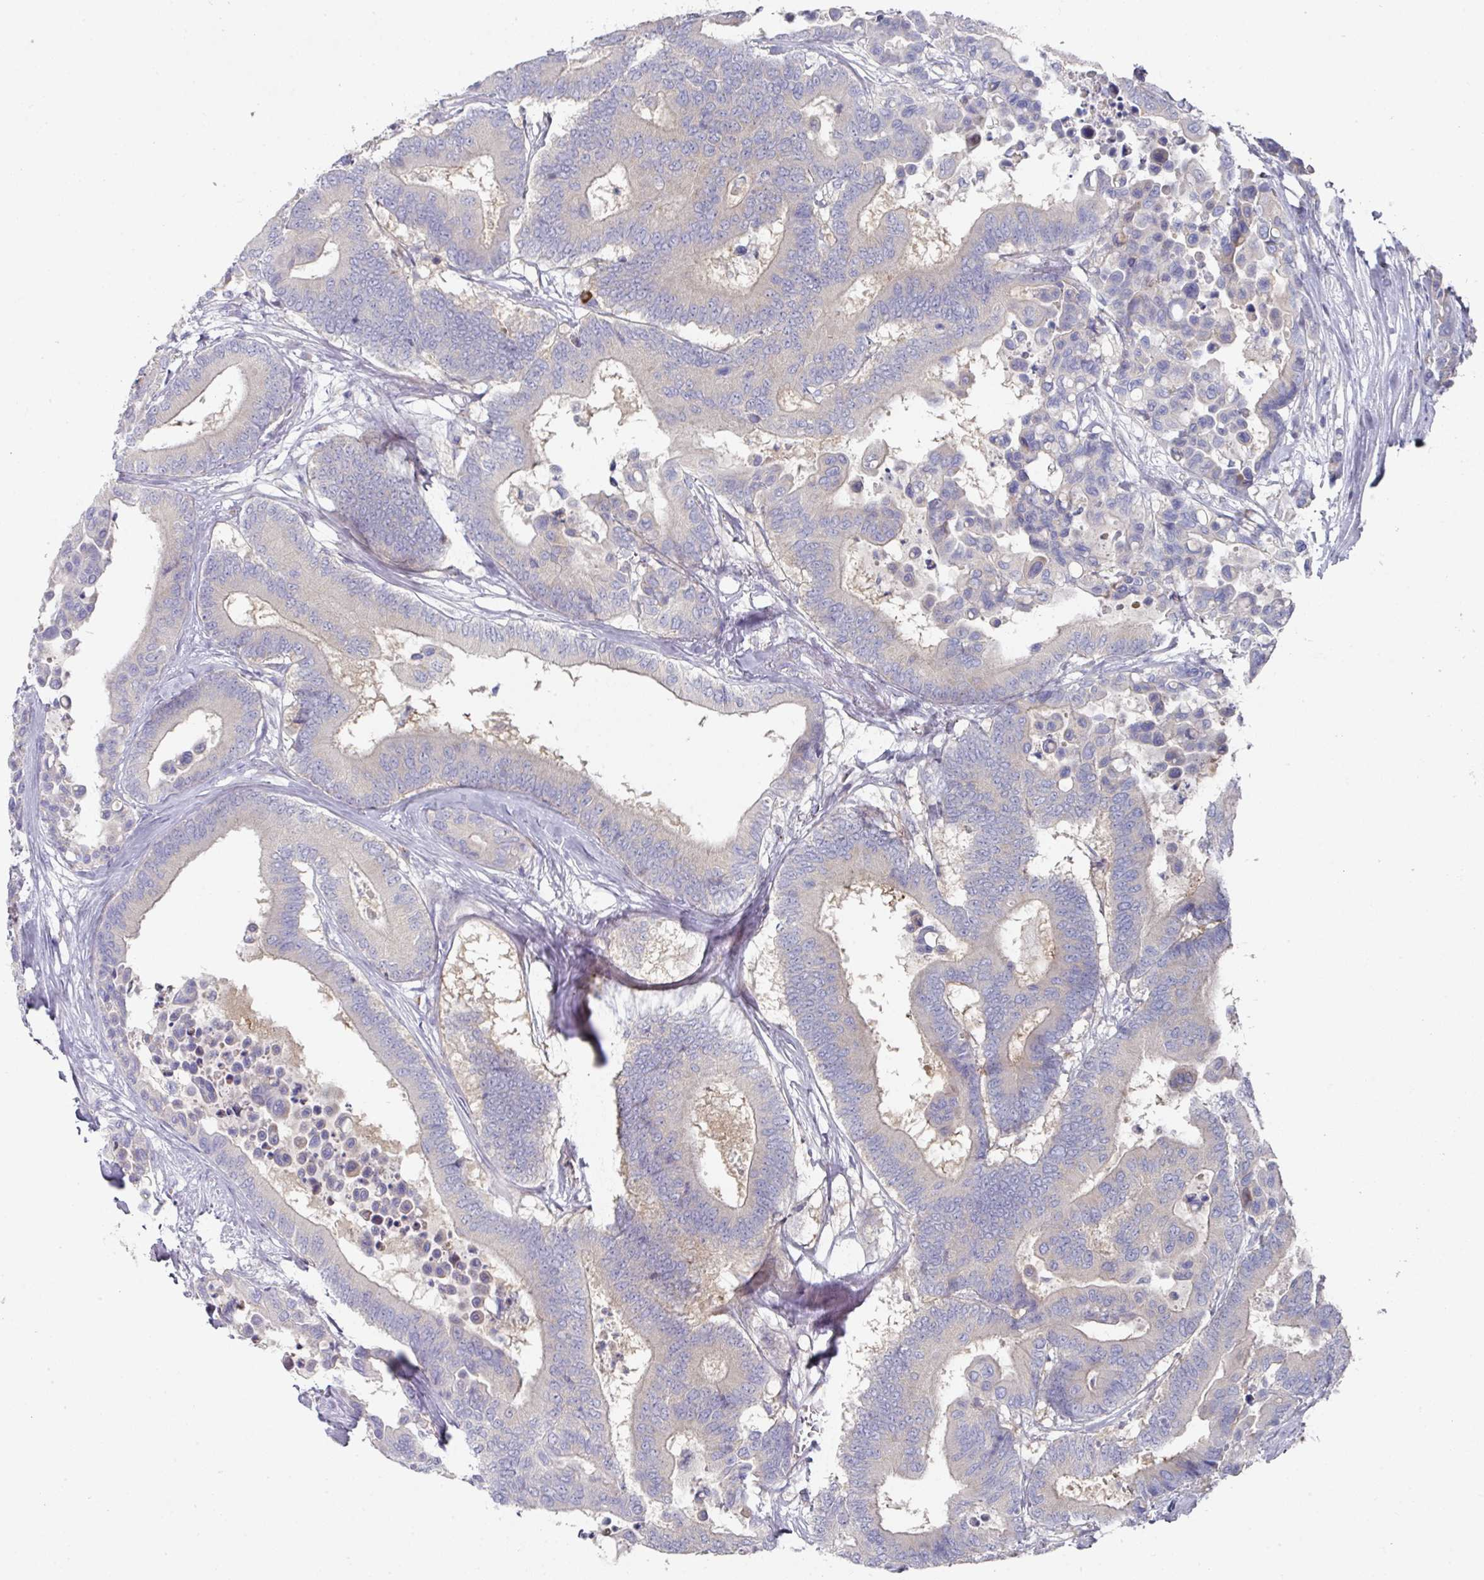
{"staining": {"intensity": "negative", "quantity": "none", "location": "none"}, "tissue": "colorectal cancer", "cell_type": "Tumor cells", "image_type": "cancer", "snomed": [{"axis": "morphology", "description": "Normal tissue, NOS"}, {"axis": "morphology", "description": "Adenocarcinoma, NOS"}, {"axis": "topography", "description": "Colon"}], "caption": "A high-resolution micrograph shows immunohistochemistry staining of adenocarcinoma (colorectal), which demonstrates no significant expression in tumor cells.", "gene": "NT5C1A", "patient": {"sex": "male", "age": 82}}